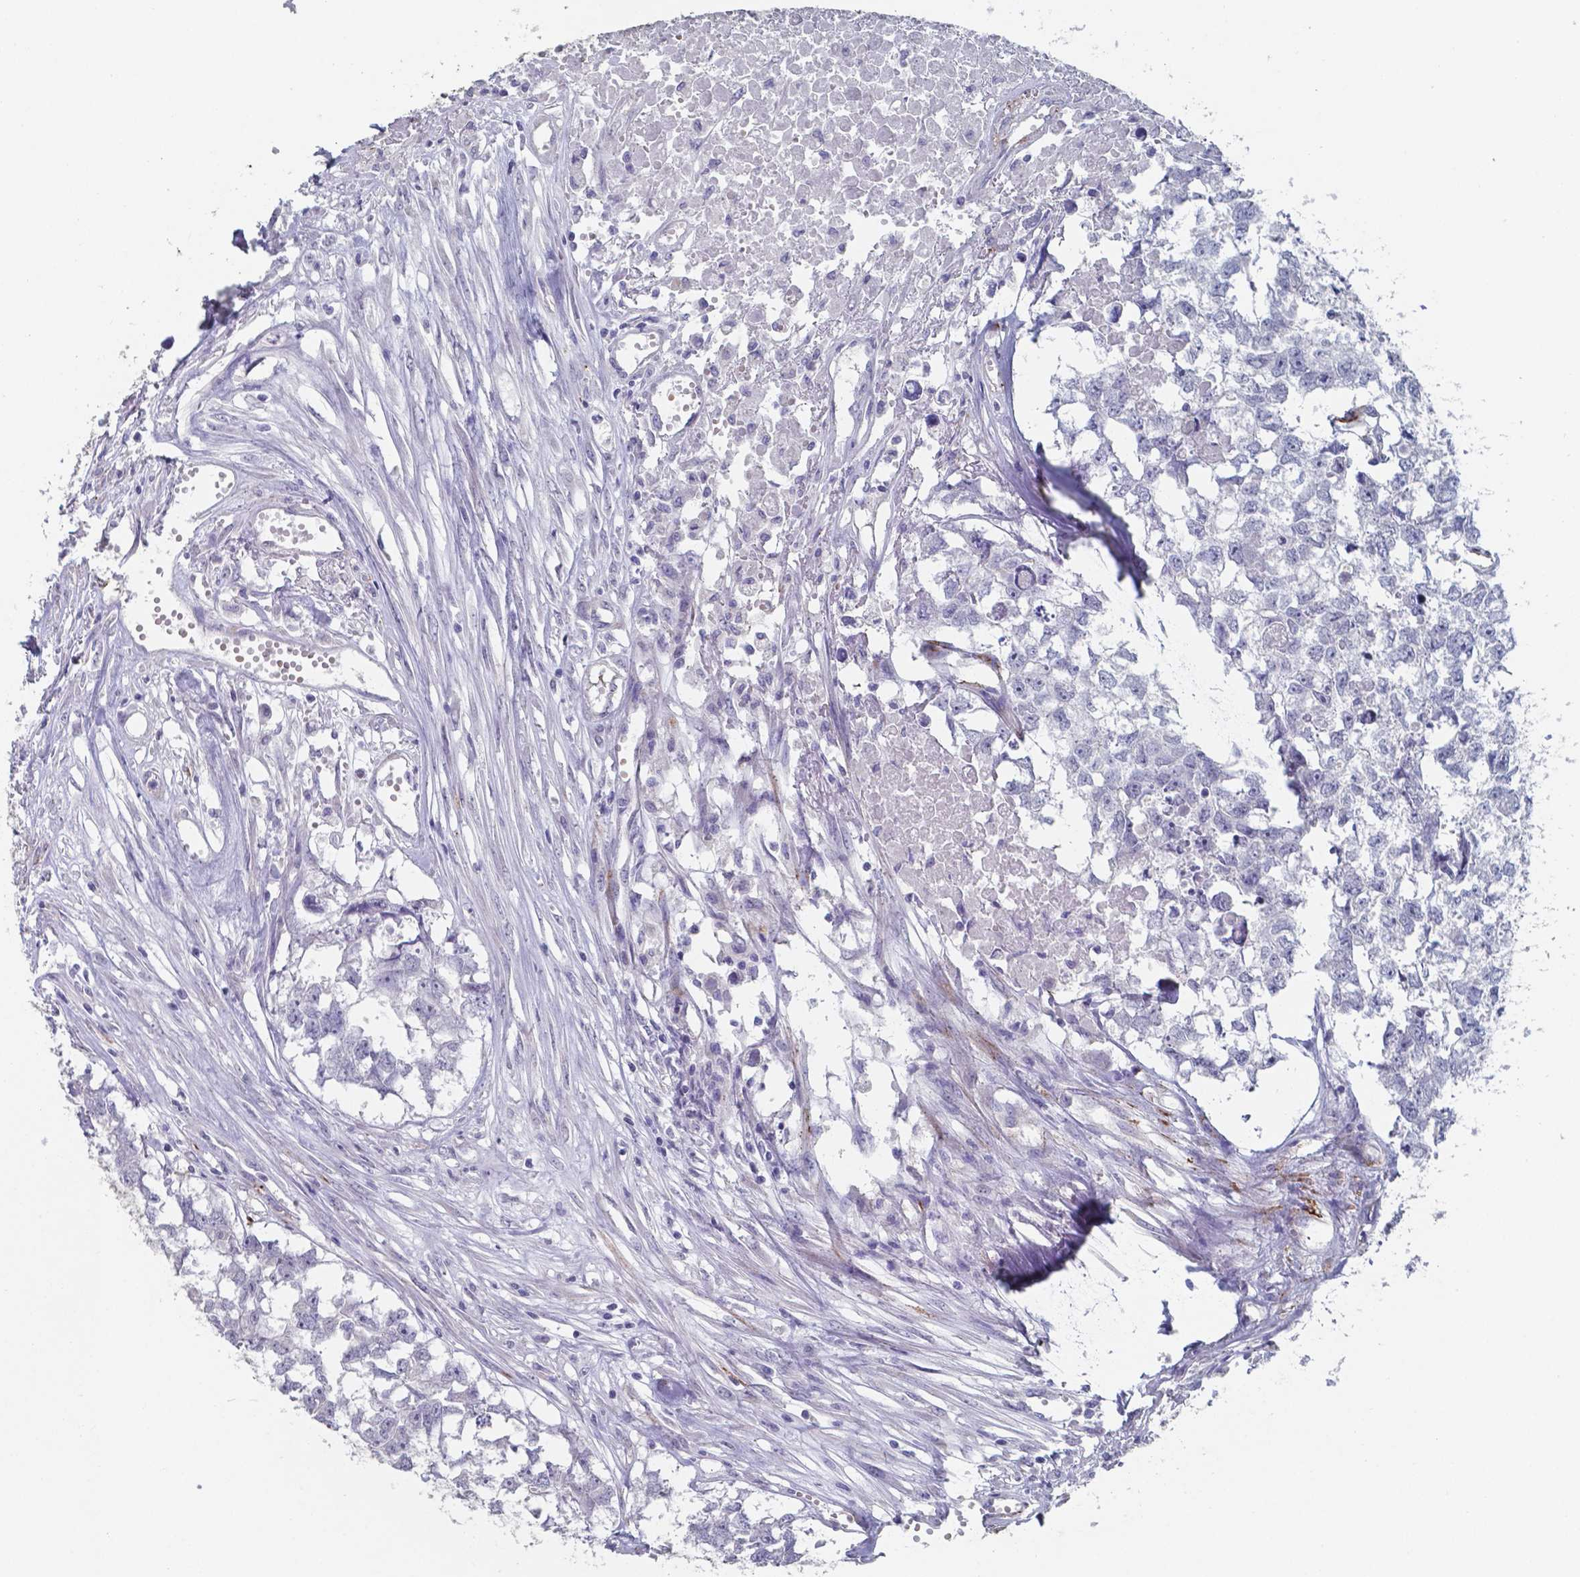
{"staining": {"intensity": "negative", "quantity": "none", "location": "none"}, "tissue": "testis cancer", "cell_type": "Tumor cells", "image_type": "cancer", "snomed": [{"axis": "morphology", "description": "Carcinoma, Embryonal, NOS"}, {"axis": "morphology", "description": "Teratoma, malignant, NOS"}, {"axis": "topography", "description": "Testis"}], "caption": "High magnification brightfield microscopy of malignant teratoma (testis) stained with DAB (brown) and counterstained with hematoxylin (blue): tumor cells show no significant staining.", "gene": "PLA2R1", "patient": {"sex": "male", "age": 44}}